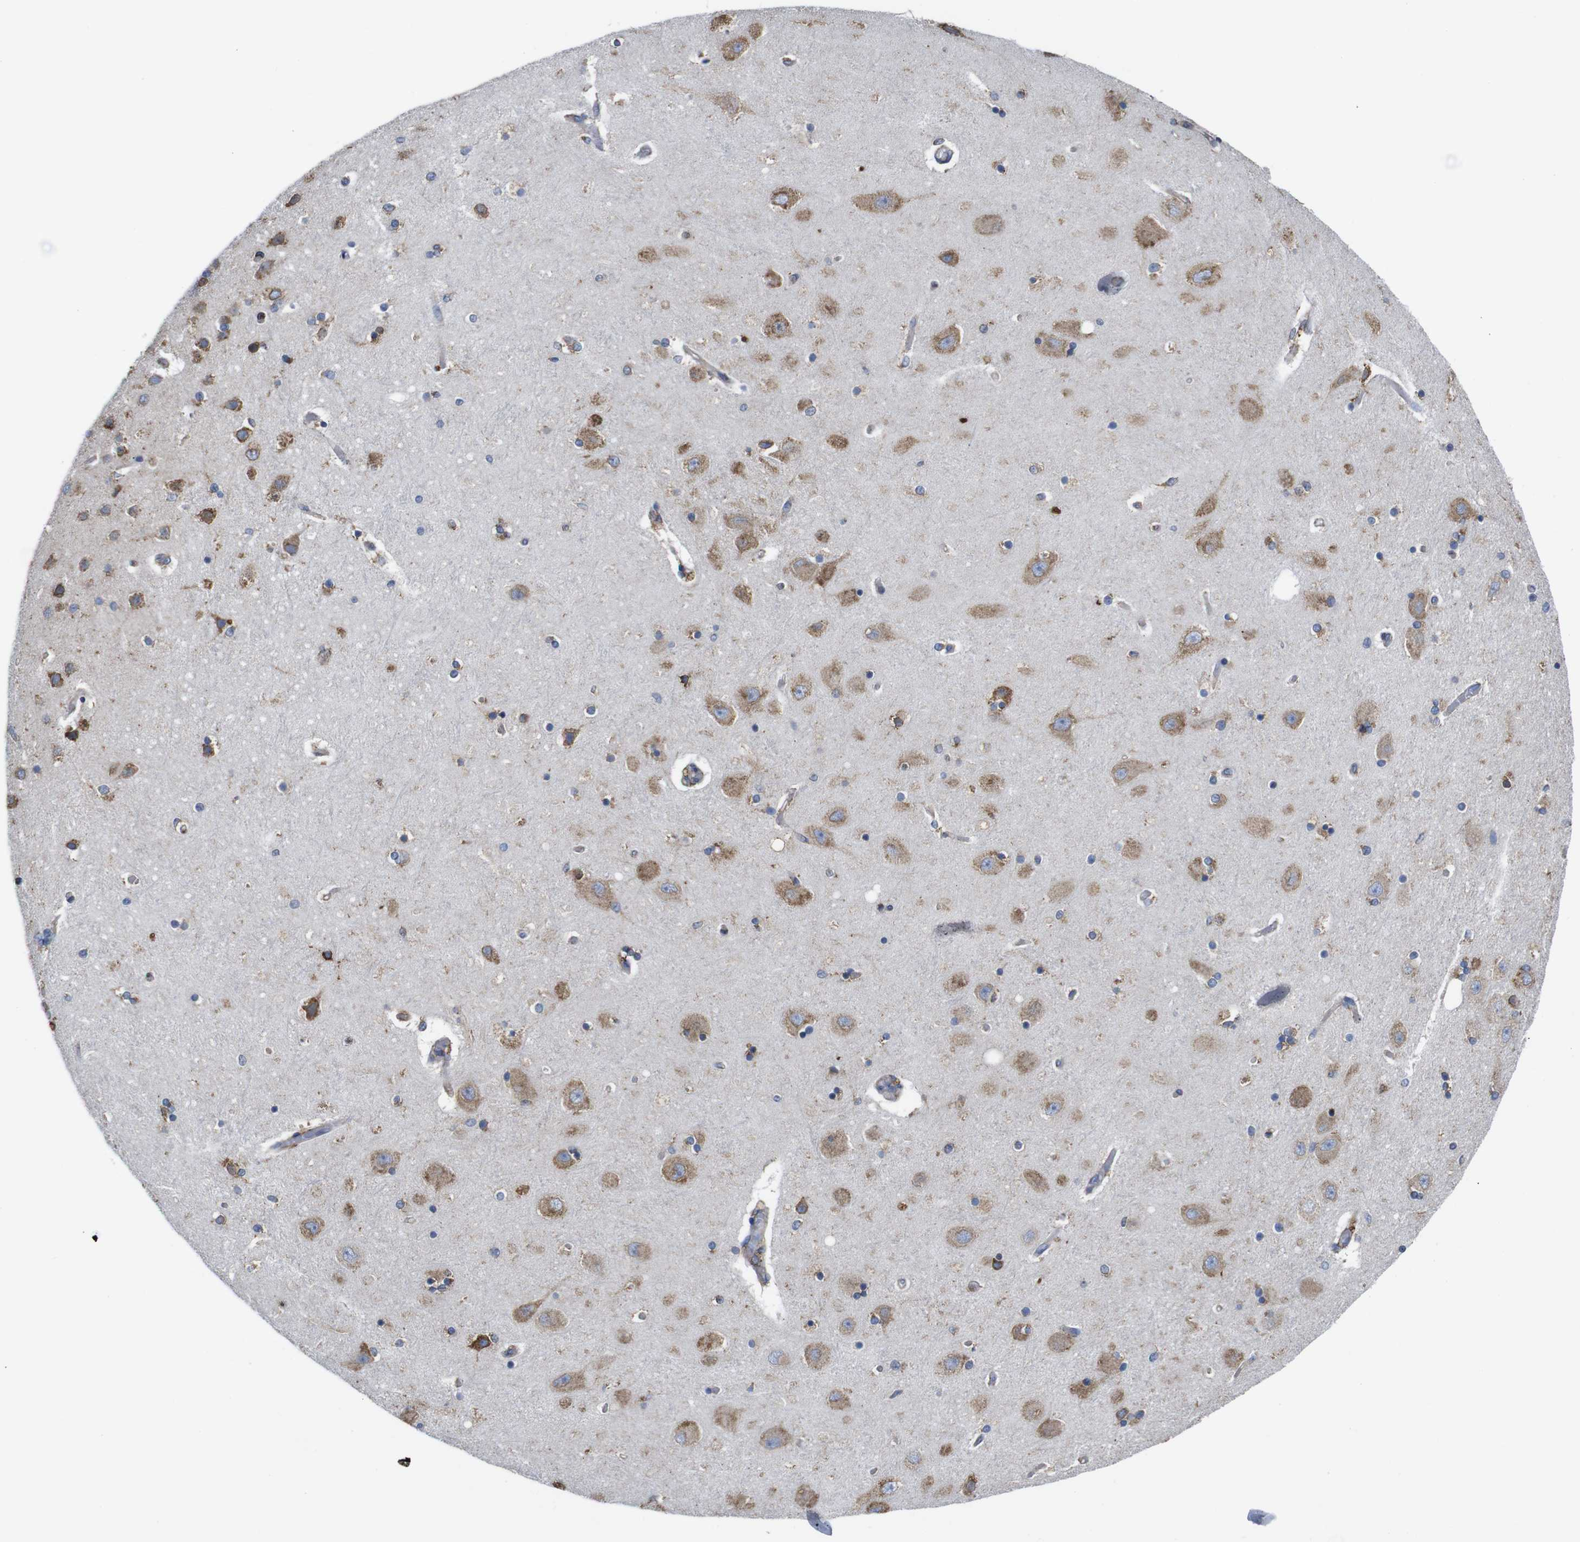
{"staining": {"intensity": "moderate", "quantity": ">75%", "location": "cytoplasmic/membranous"}, "tissue": "hippocampus", "cell_type": "Glial cells", "image_type": "normal", "snomed": [{"axis": "morphology", "description": "Normal tissue, NOS"}, {"axis": "topography", "description": "Hippocampus"}], "caption": "Protein positivity by immunohistochemistry (IHC) shows moderate cytoplasmic/membranous expression in approximately >75% of glial cells in benign hippocampus. (DAB (3,3'-diaminobenzidine) IHC with brightfield microscopy, high magnification).", "gene": "PPIB", "patient": {"sex": "female", "age": 54}}